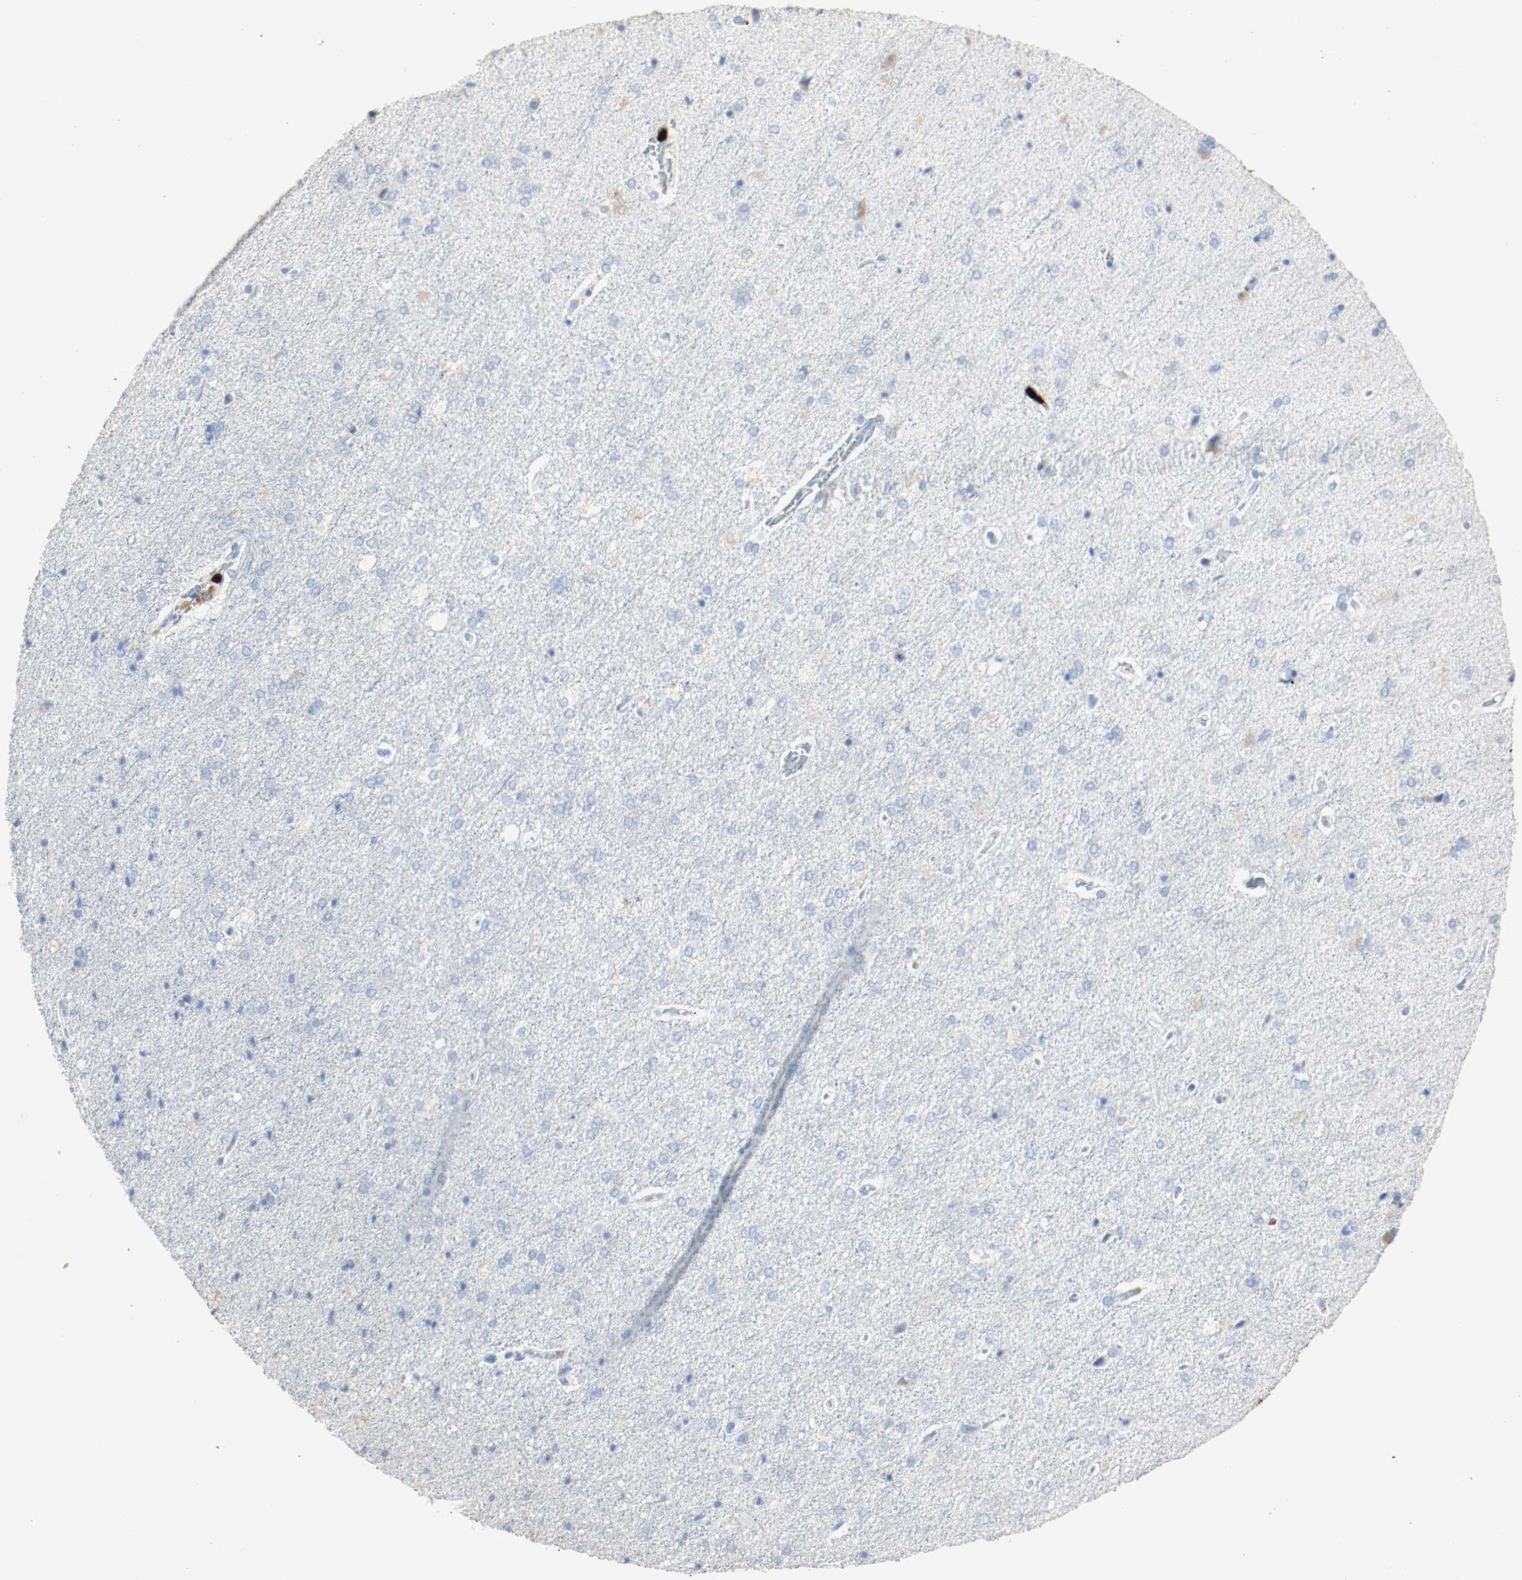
{"staining": {"intensity": "moderate", "quantity": "<25%", "location": "cytoplasmic/membranous"}, "tissue": "cerebral cortex", "cell_type": "Endothelial cells", "image_type": "normal", "snomed": [{"axis": "morphology", "description": "Normal tissue, NOS"}, {"axis": "topography", "description": "Cerebral cortex"}], "caption": "Immunohistochemistry micrograph of benign human cerebral cortex stained for a protein (brown), which exhibits low levels of moderate cytoplasmic/membranous staining in about <25% of endothelial cells.", "gene": "S100A9", "patient": {"sex": "male", "age": 62}}